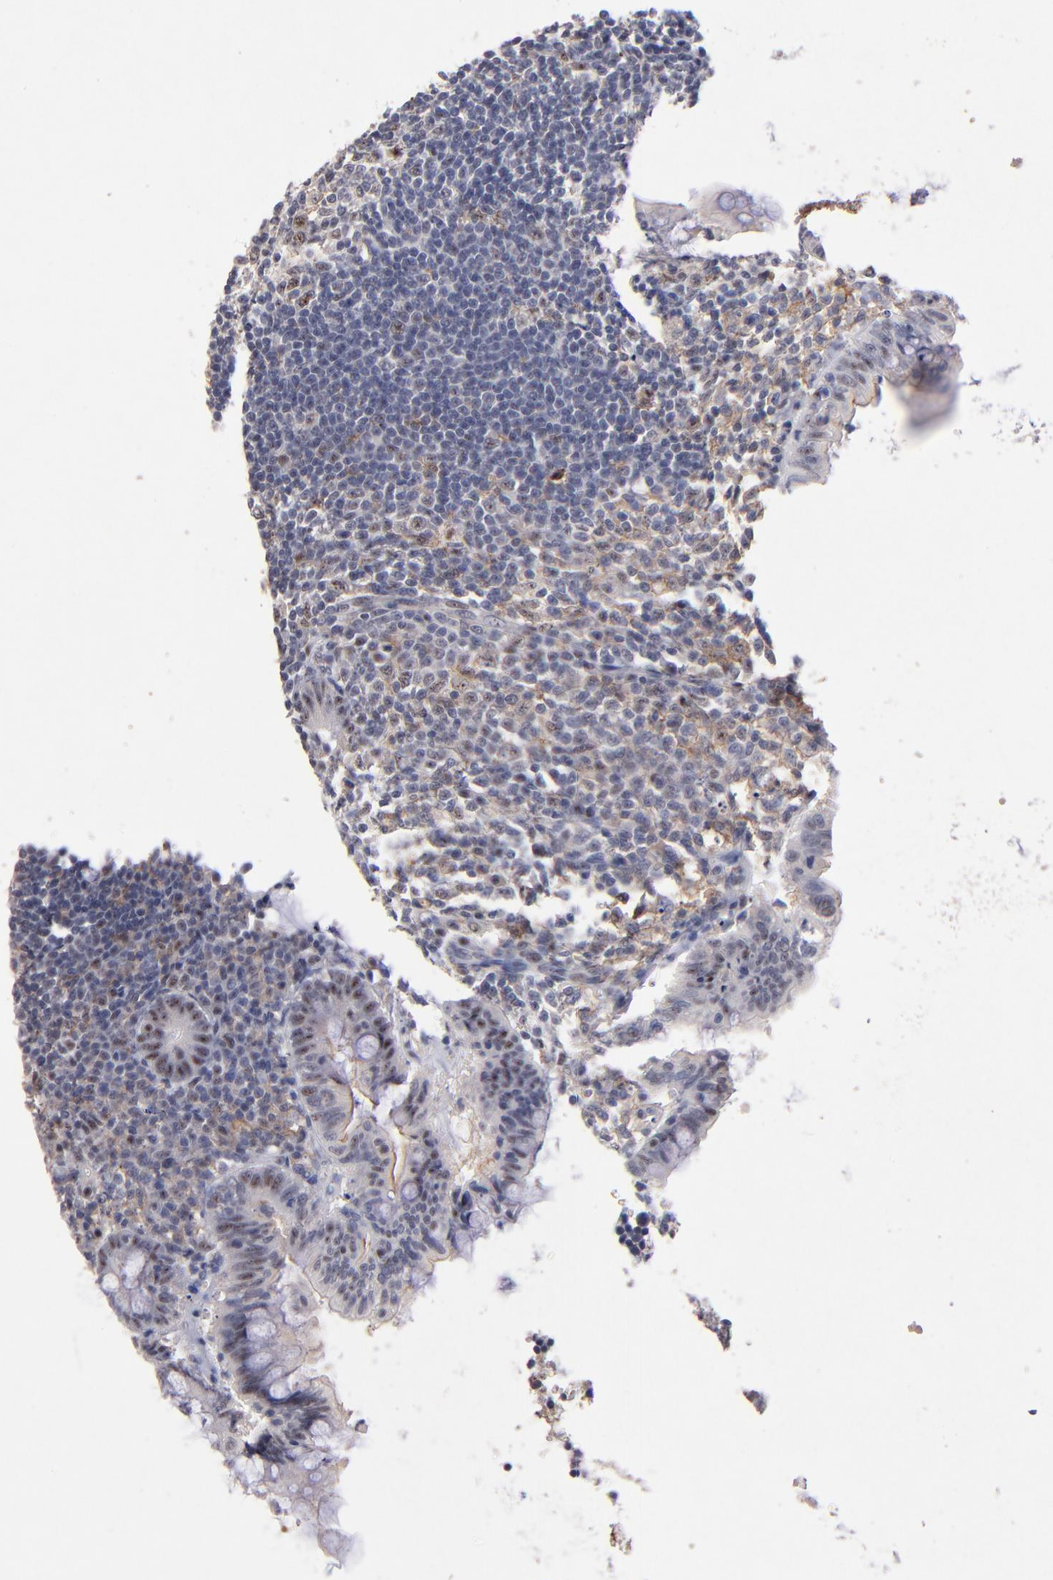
{"staining": {"intensity": "moderate", "quantity": "<25%", "location": "nuclear"}, "tissue": "appendix", "cell_type": "Glandular cells", "image_type": "normal", "snomed": [{"axis": "morphology", "description": "Normal tissue, NOS"}, {"axis": "topography", "description": "Appendix"}], "caption": "Approximately <25% of glandular cells in benign appendix show moderate nuclear protein staining as visualized by brown immunohistochemical staining.", "gene": "RAF1", "patient": {"sex": "female", "age": 66}}